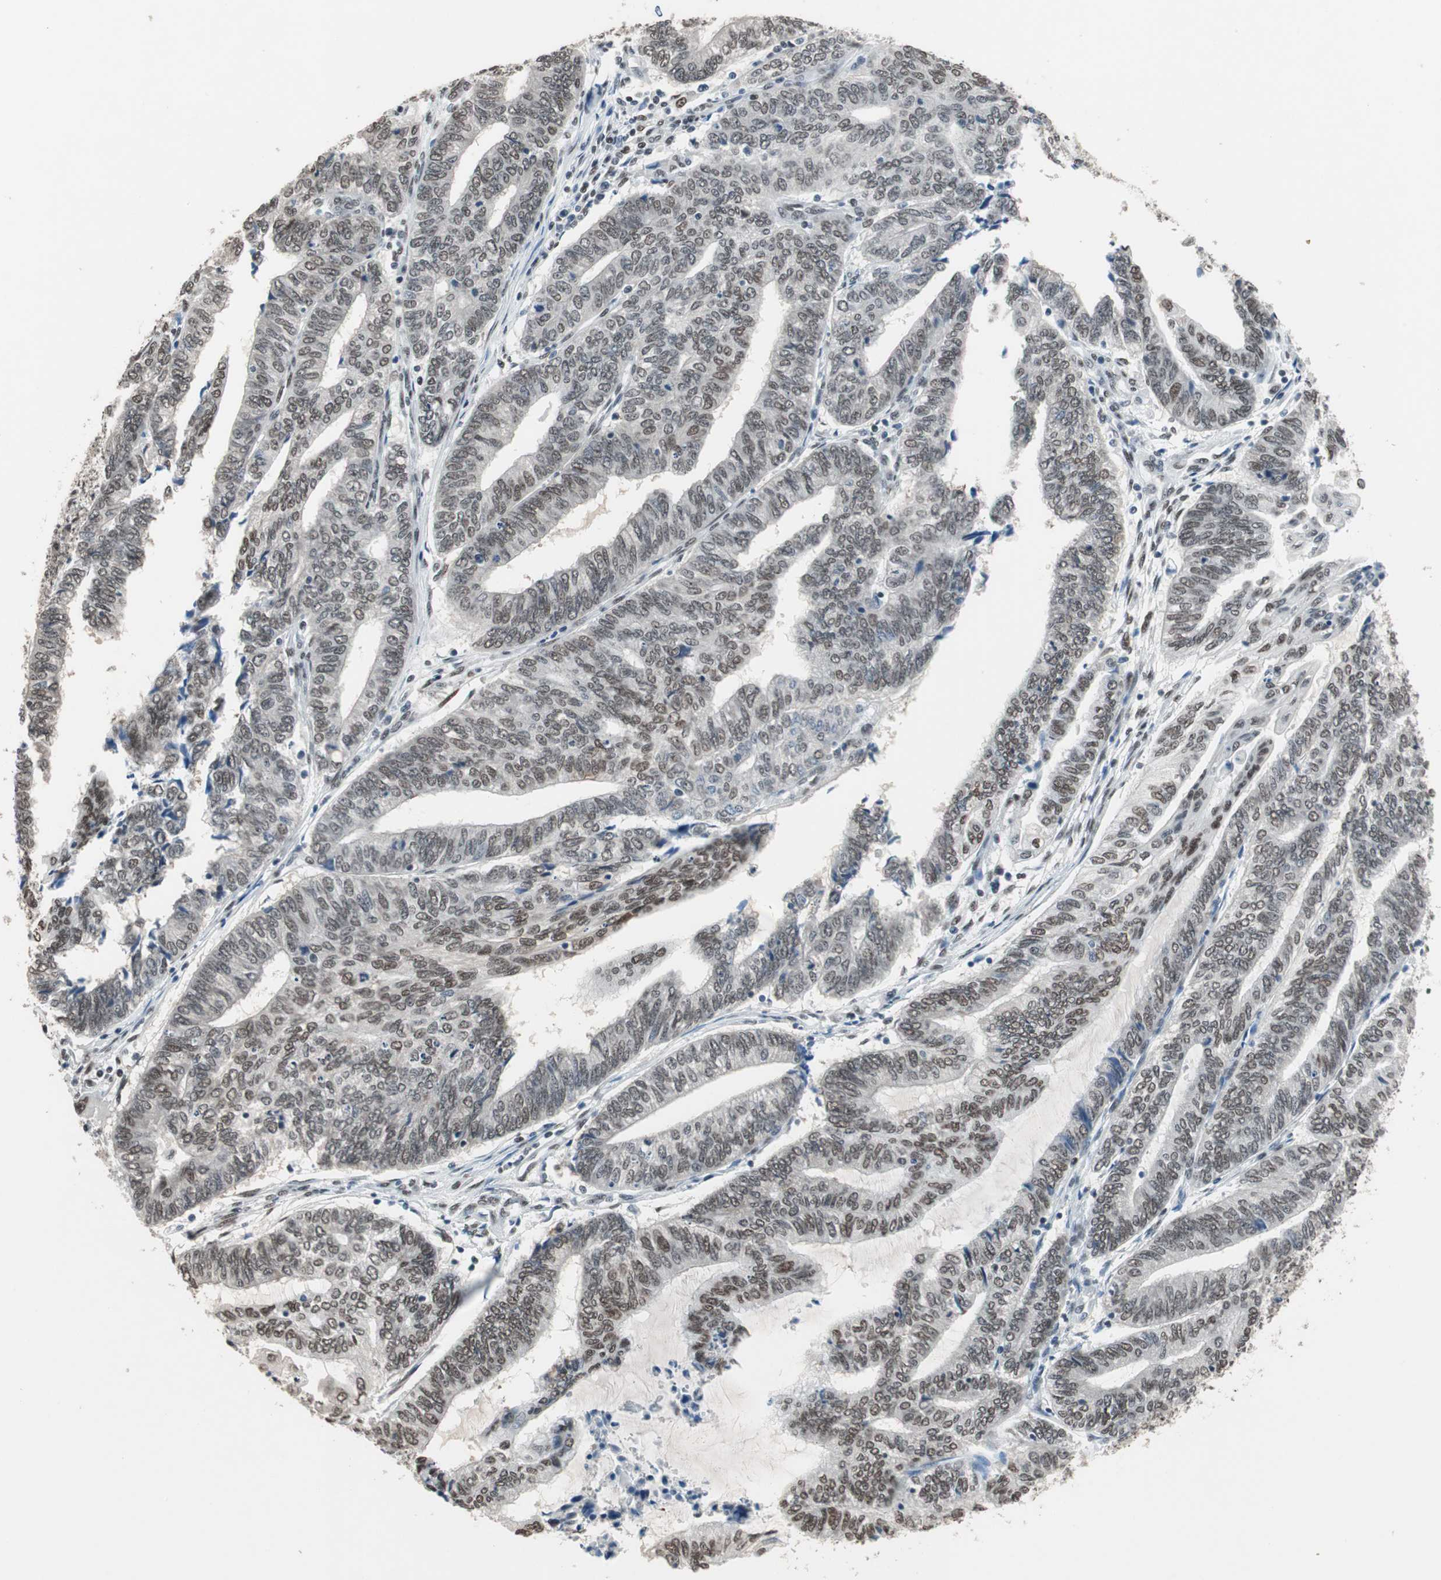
{"staining": {"intensity": "weak", "quantity": "25%-75%", "location": "nuclear"}, "tissue": "endometrial cancer", "cell_type": "Tumor cells", "image_type": "cancer", "snomed": [{"axis": "morphology", "description": "Adenocarcinoma, NOS"}, {"axis": "topography", "description": "Uterus"}, {"axis": "topography", "description": "Endometrium"}], "caption": "High-magnification brightfield microscopy of endometrial cancer stained with DAB (3,3'-diaminobenzidine) (brown) and counterstained with hematoxylin (blue). tumor cells exhibit weak nuclear positivity is seen in about25%-75% of cells. Nuclei are stained in blue.", "gene": "ZBTB17", "patient": {"sex": "female", "age": 70}}